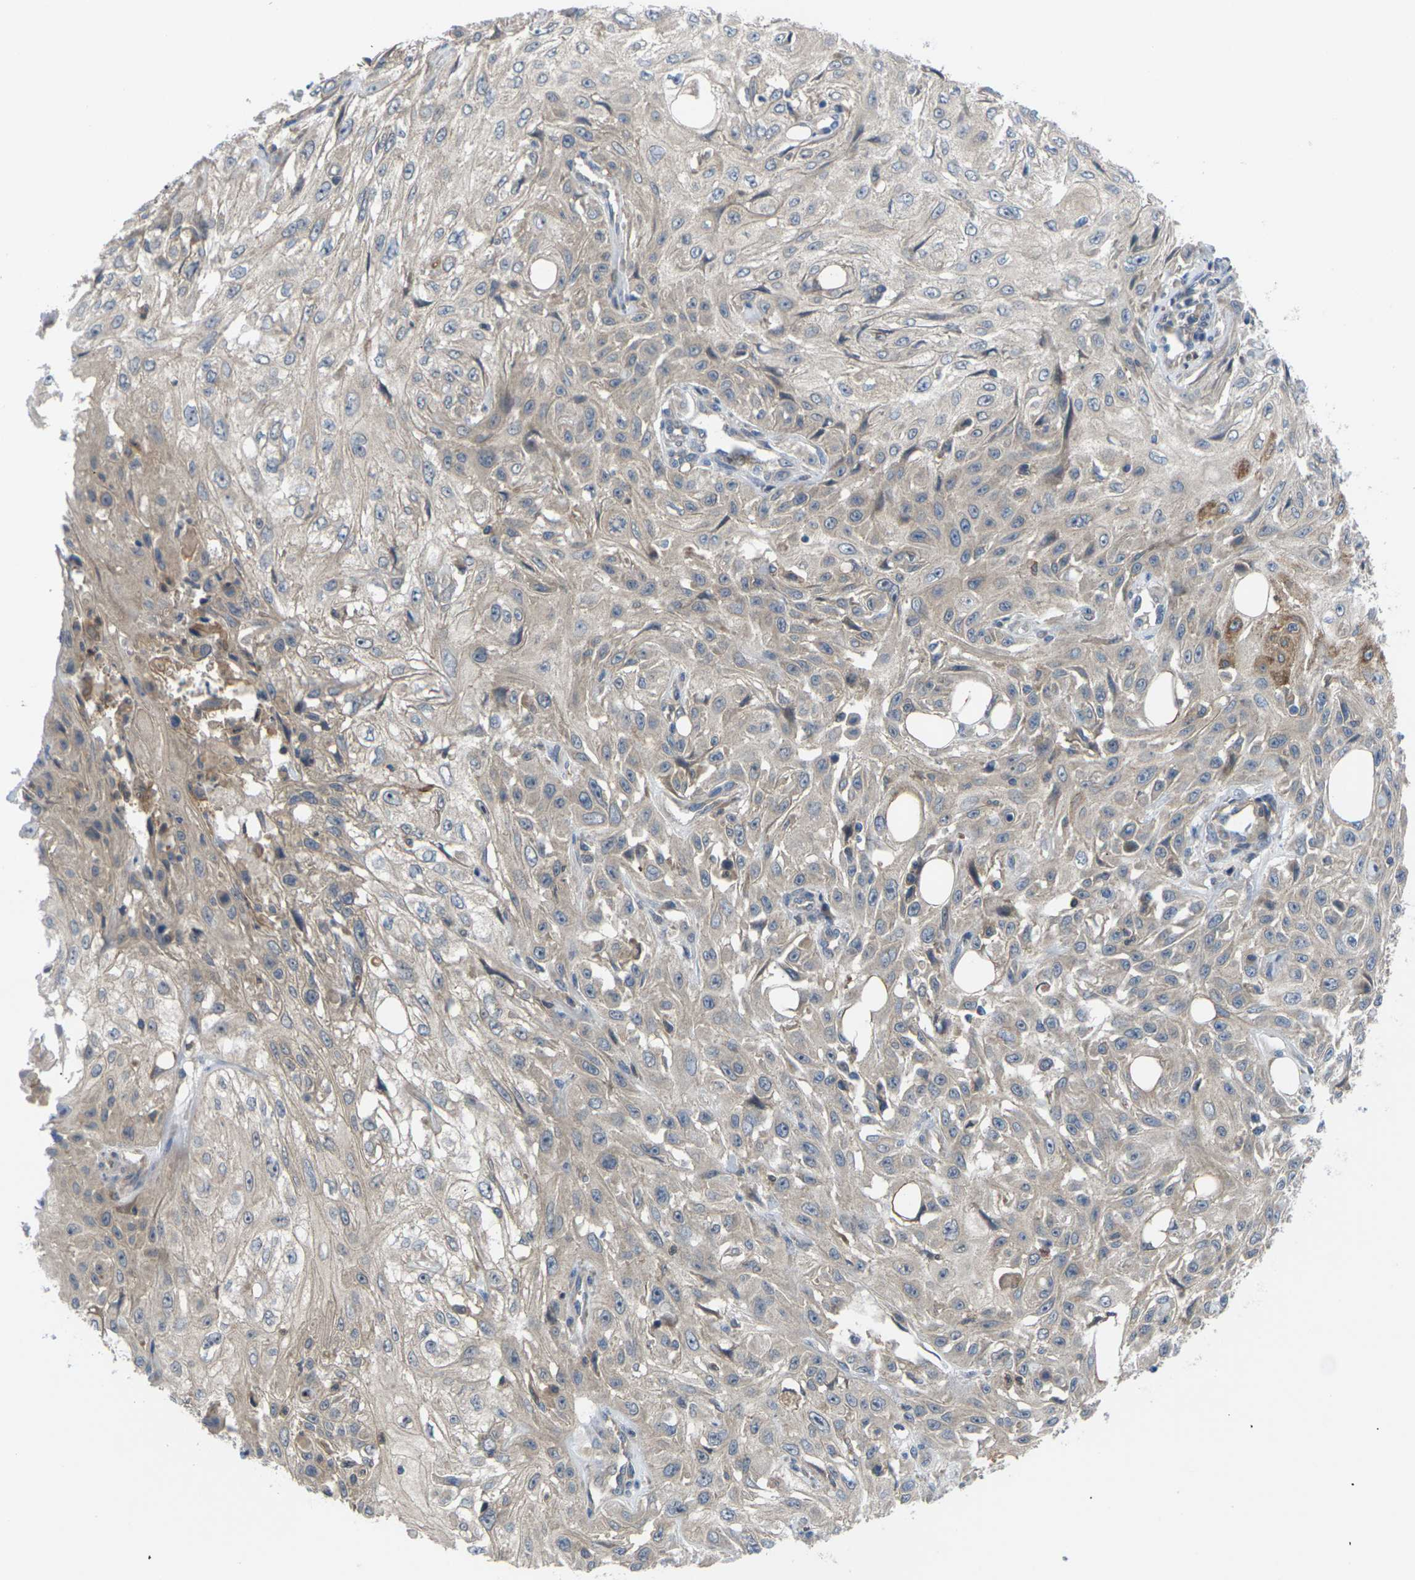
{"staining": {"intensity": "negative", "quantity": "none", "location": "none"}, "tissue": "skin cancer", "cell_type": "Tumor cells", "image_type": "cancer", "snomed": [{"axis": "morphology", "description": "Squamous cell carcinoma, NOS"}, {"axis": "topography", "description": "Skin"}], "caption": "A high-resolution micrograph shows immunohistochemistry (IHC) staining of squamous cell carcinoma (skin), which shows no significant expression in tumor cells.", "gene": "TIAM1", "patient": {"sex": "male", "age": 75}}